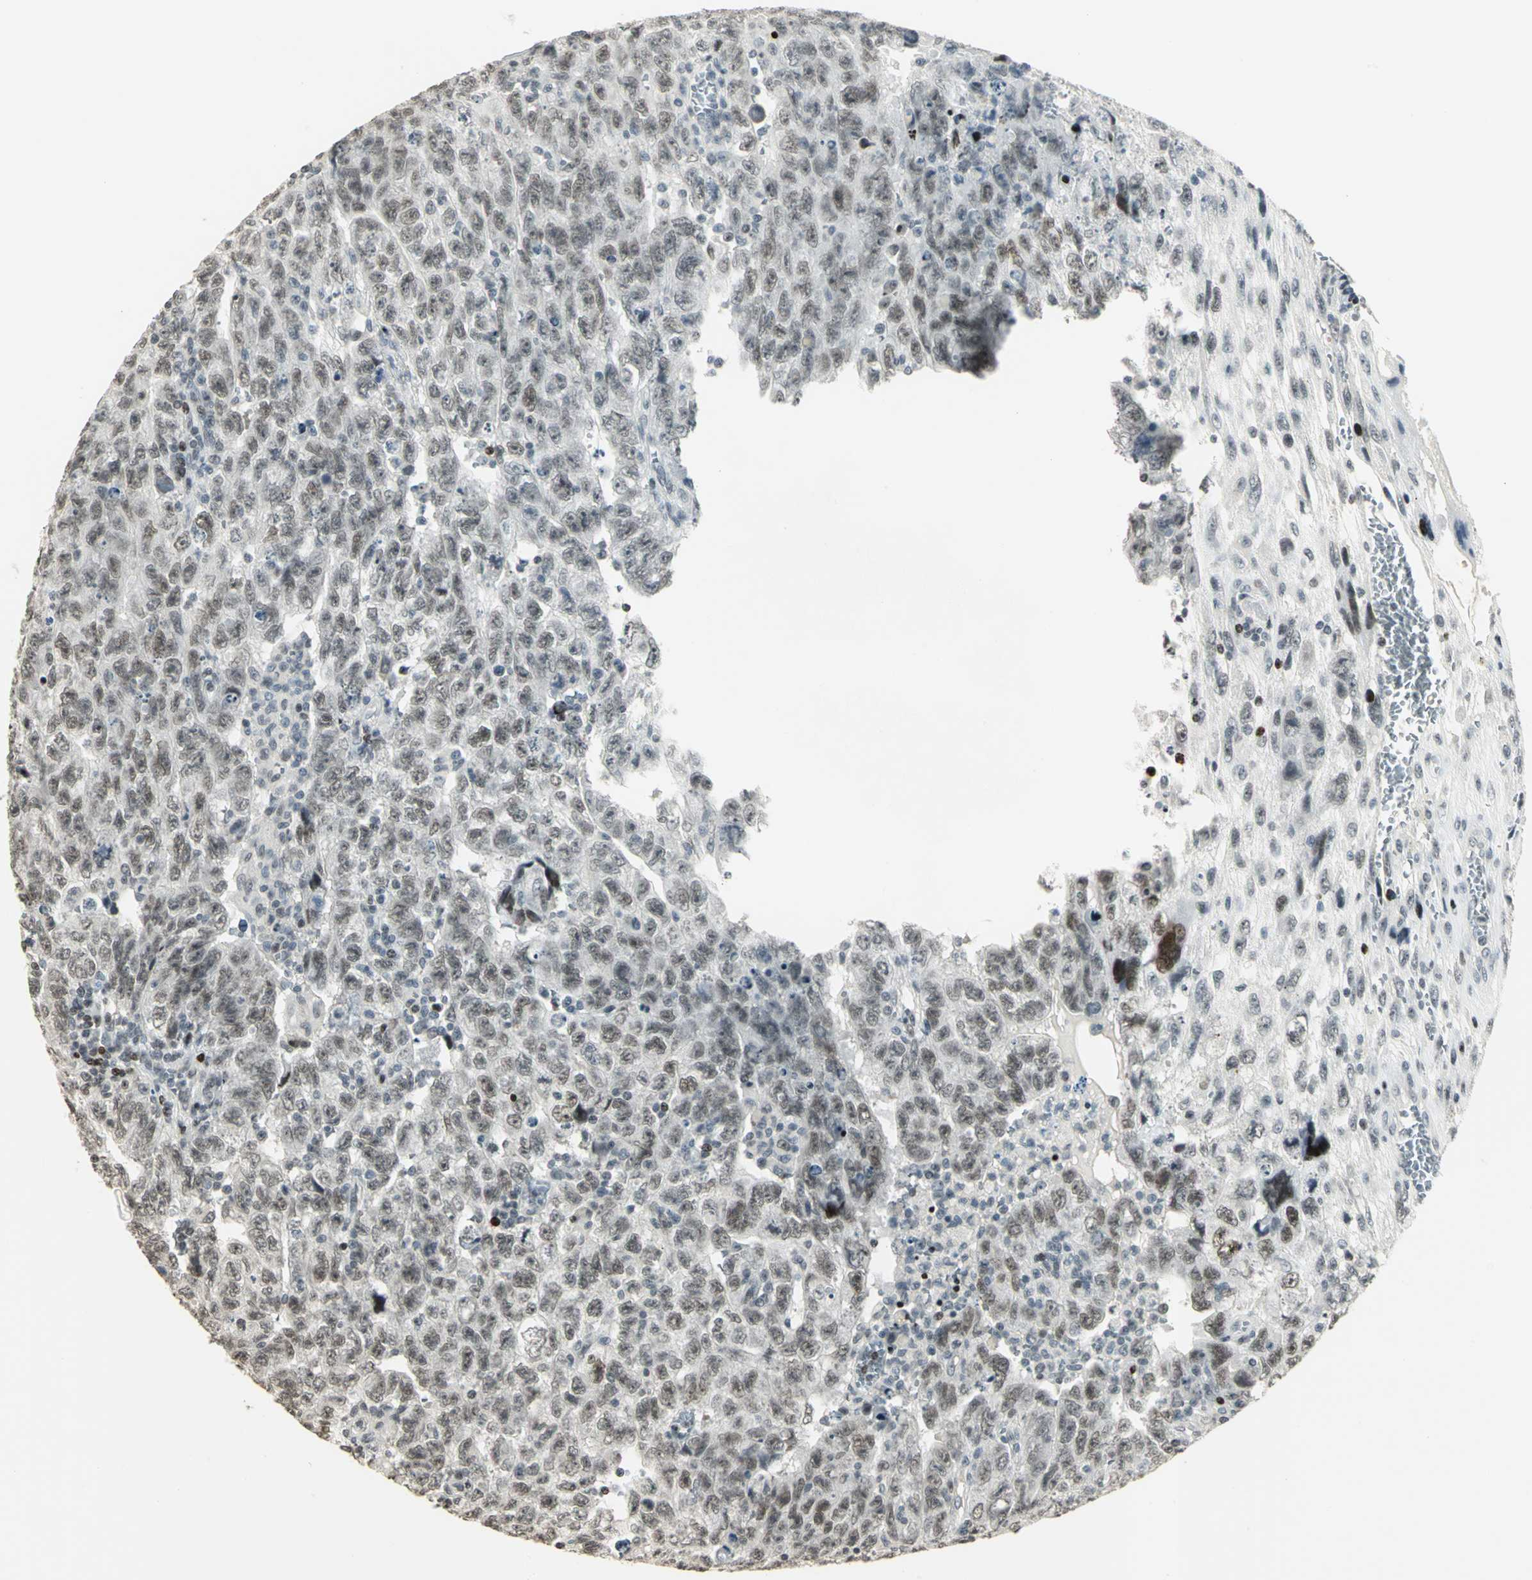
{"staining": {"intensity": "weak", "quantity": "25%-75%", "location": "nuclear"}, "tissue": "testis cancer", "cell_type": "Tumor cells", "image_type": "cancer", "snomed": [{"axis": "morphology", "description": "Carcinoma, Embryonal, NOS"}, {"axis": "topography", "description": "Testis"}], "caption": "A brown stain labels weak nuclear expression of a protein in human testis cancer (embryonal carcinoma) tumor cells. The protein is stained brown, and the nuclei are stained in blue (DAB (3,3'-diaminobenzidine) IHC with brightfield microscopy, high magnification).", "gene": "KDM1A", "patient": {"sex": "male", "age": 28}}